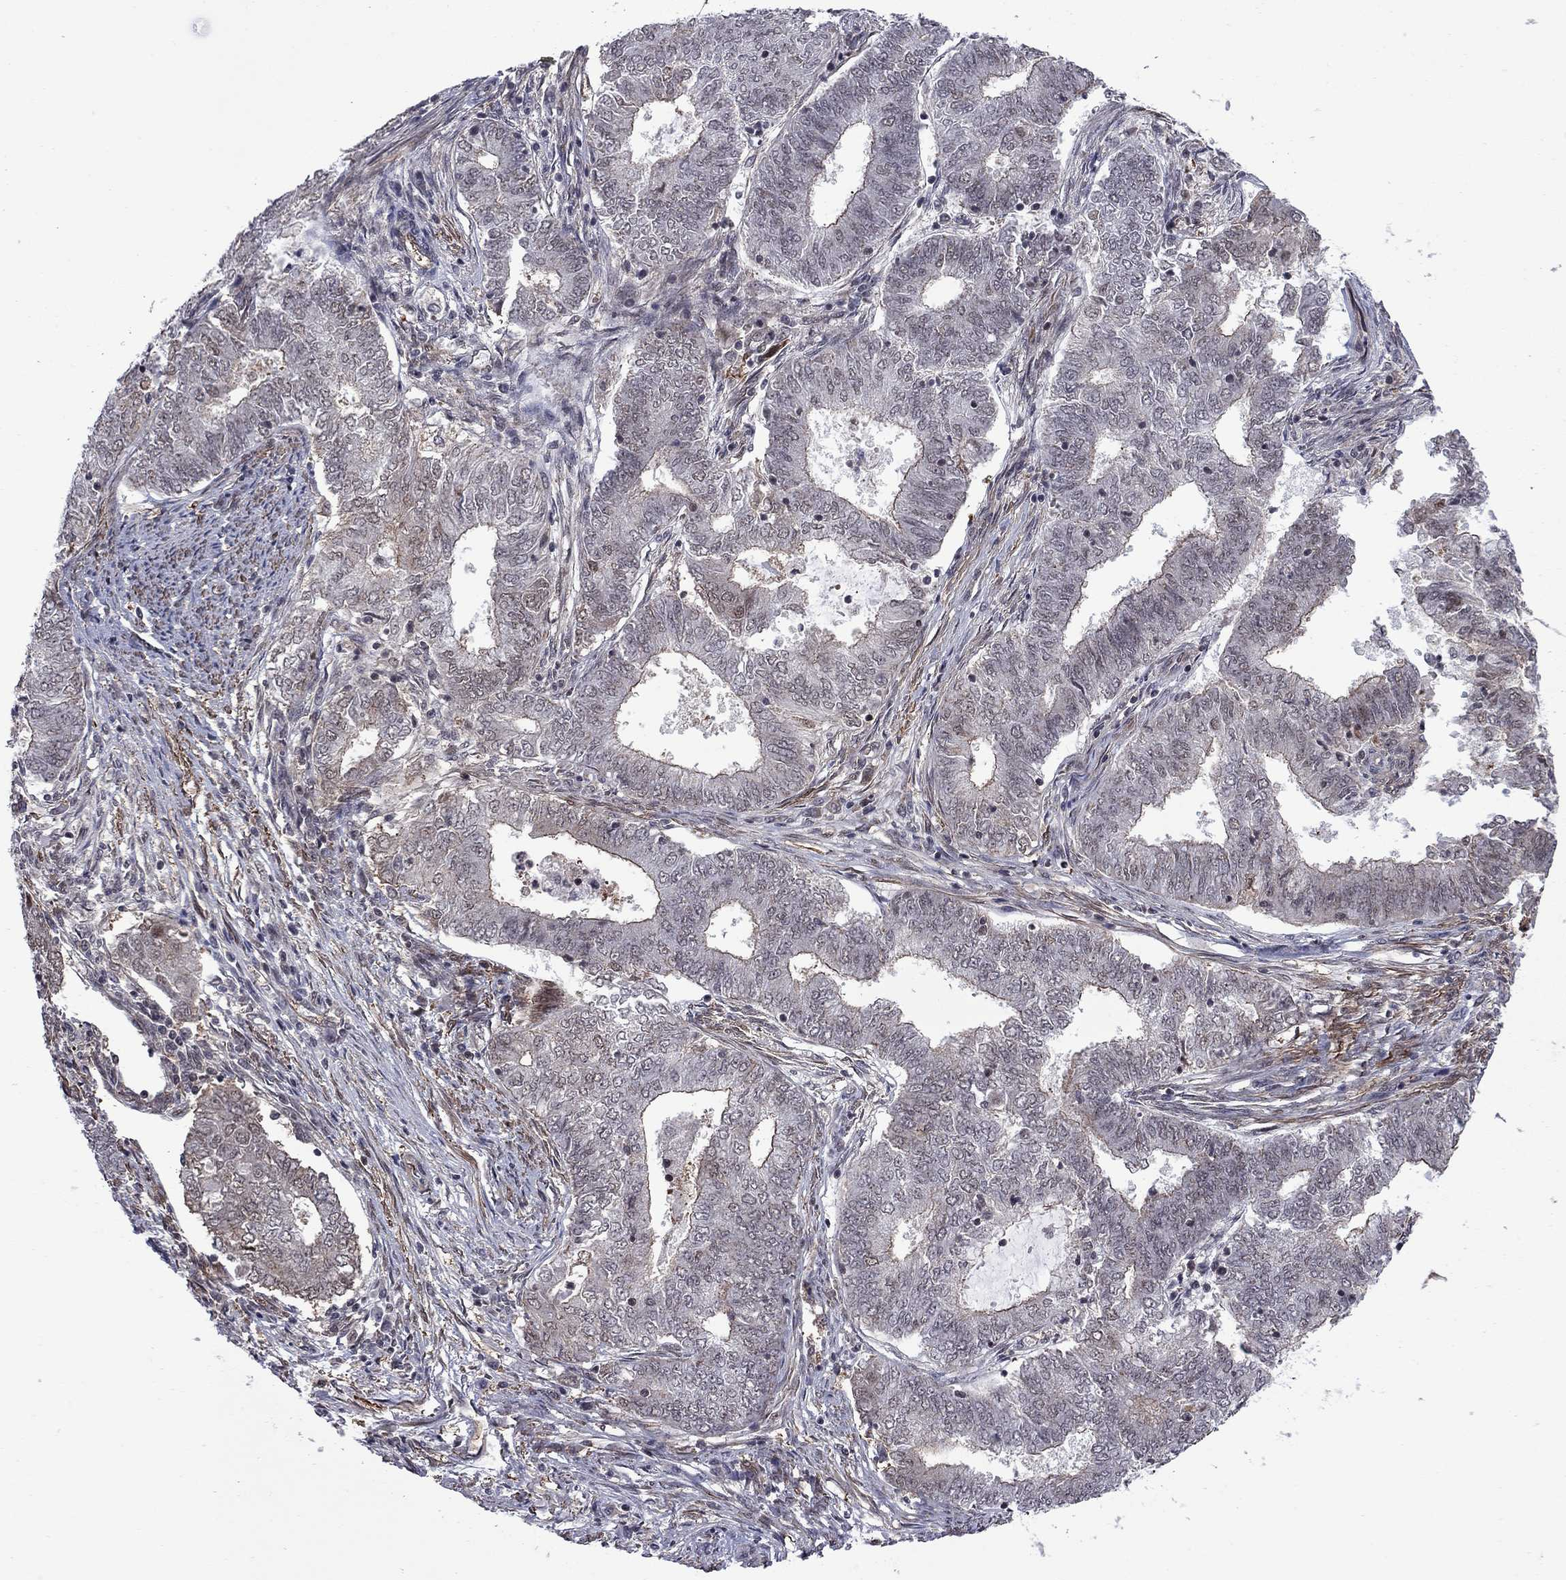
{"staining": {"intensity": "negative", "quantity": "none", "location": "none"}, "tissue": "endometrial cancer", "cell_type": "Tumor cells", "image_type": "cancer", "snomed": [{"axis": "morphology", "description": "Adenocarcinoma, NOS"}, {"axis": "topography", "description": "Endometrium"}], "caption": "This micrograph is of endometrial adenocarcinoma stained with IHC to label a protein in brown with the nuclei are counter-stained blue. There is no expression in tumor cells.", "gene": "BRF1", "patient": {"sex": "female", "age": 62}}